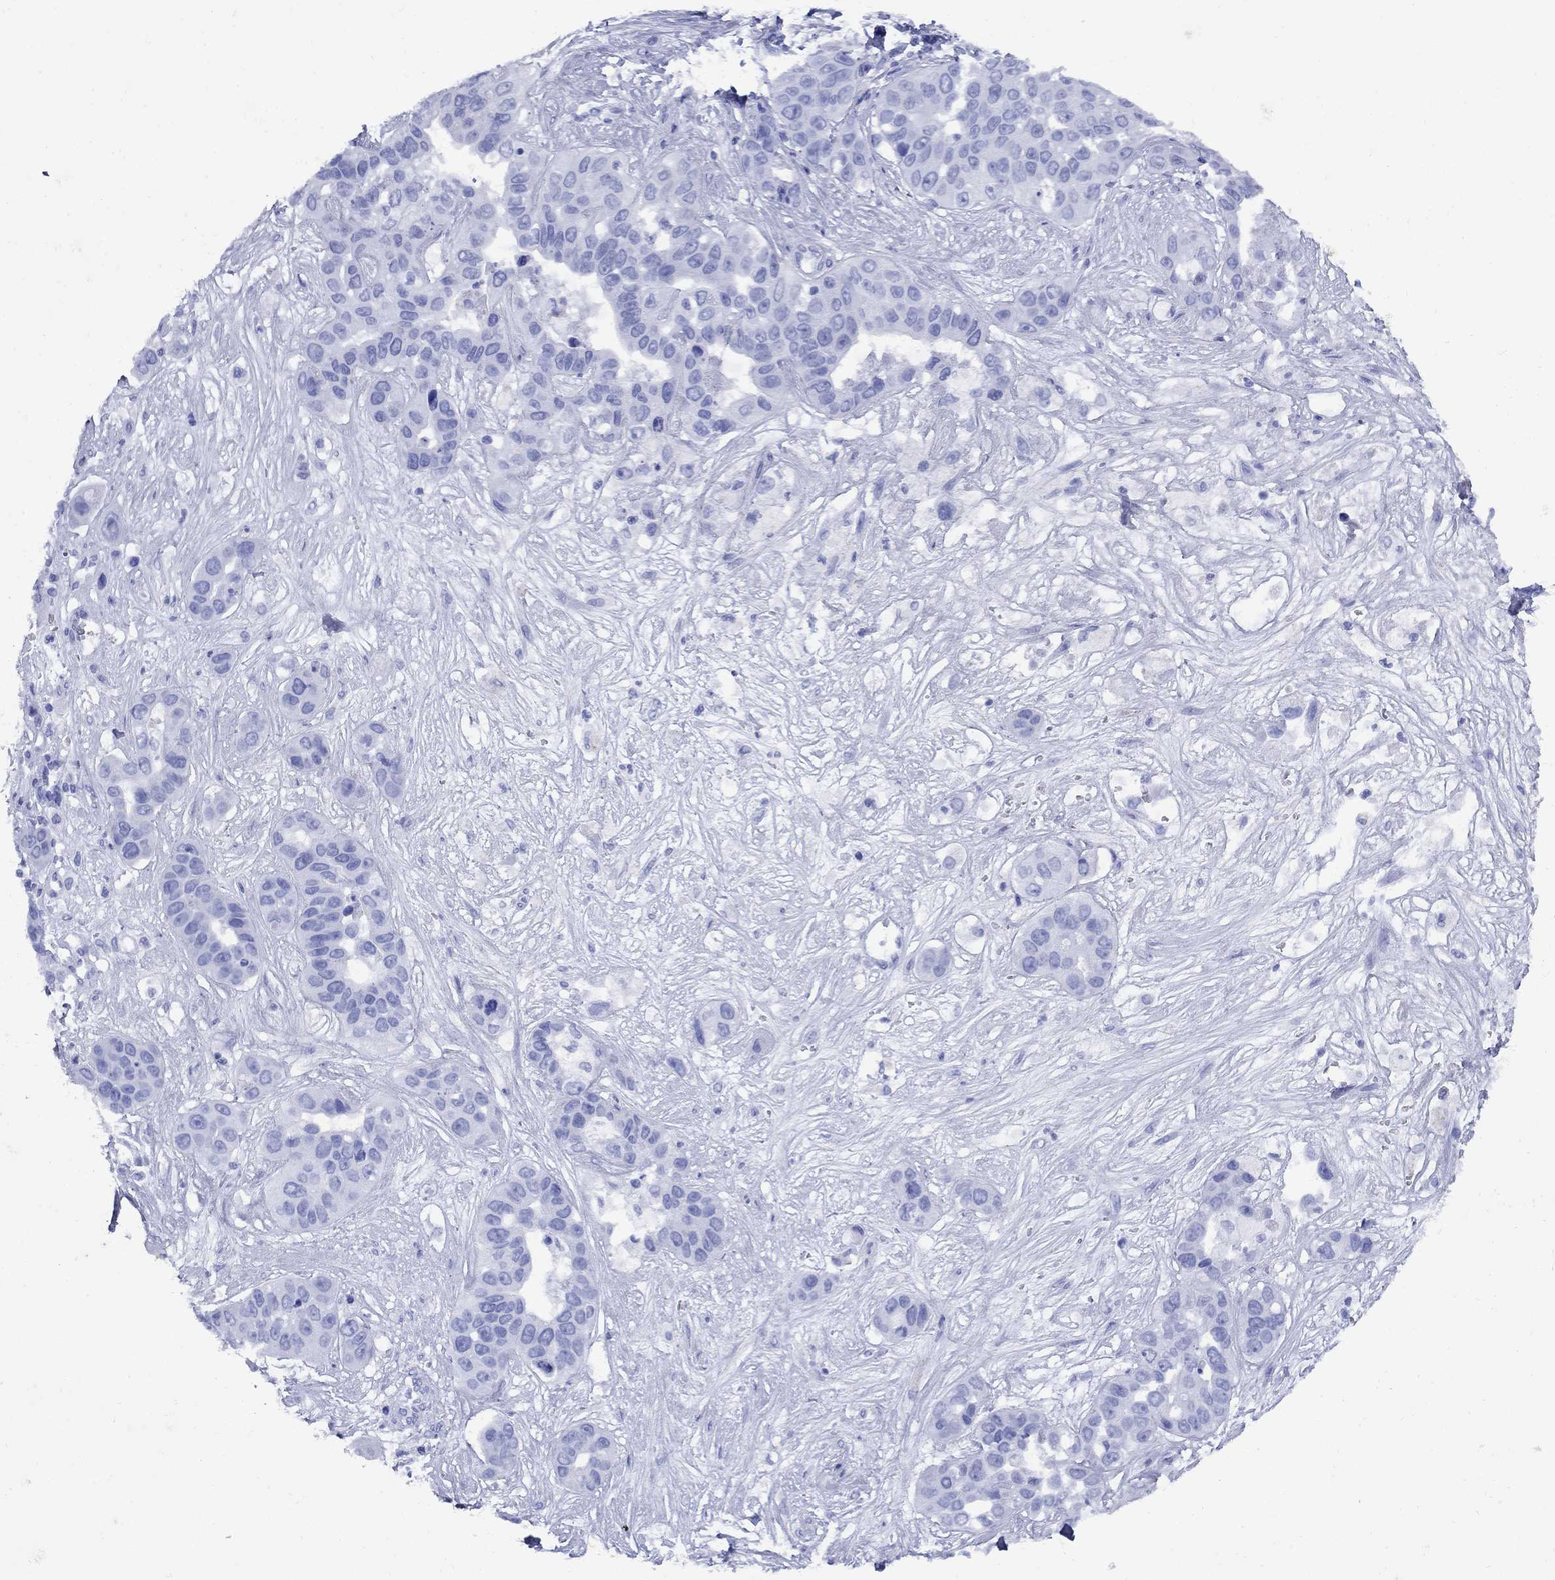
{"staining": {"intensity": "negative", "quantity": "none", "location": "none"}, "tissue": "liver cancer", "cell_type": "Tumor cells", "image_type": "cancer", "snomed": [{"axis": "morphology", "description": "Cholangiocarcinoma"}, {"axis": "topography", "description": "Liver"}], "caption": "This is an immunohistochemistry histopathology image of liver cancer (cholangiocarcinoma). There is no expression in tumor cells.", "gene": "CD1A", "patient": {"sex": "female", "age": 52}}